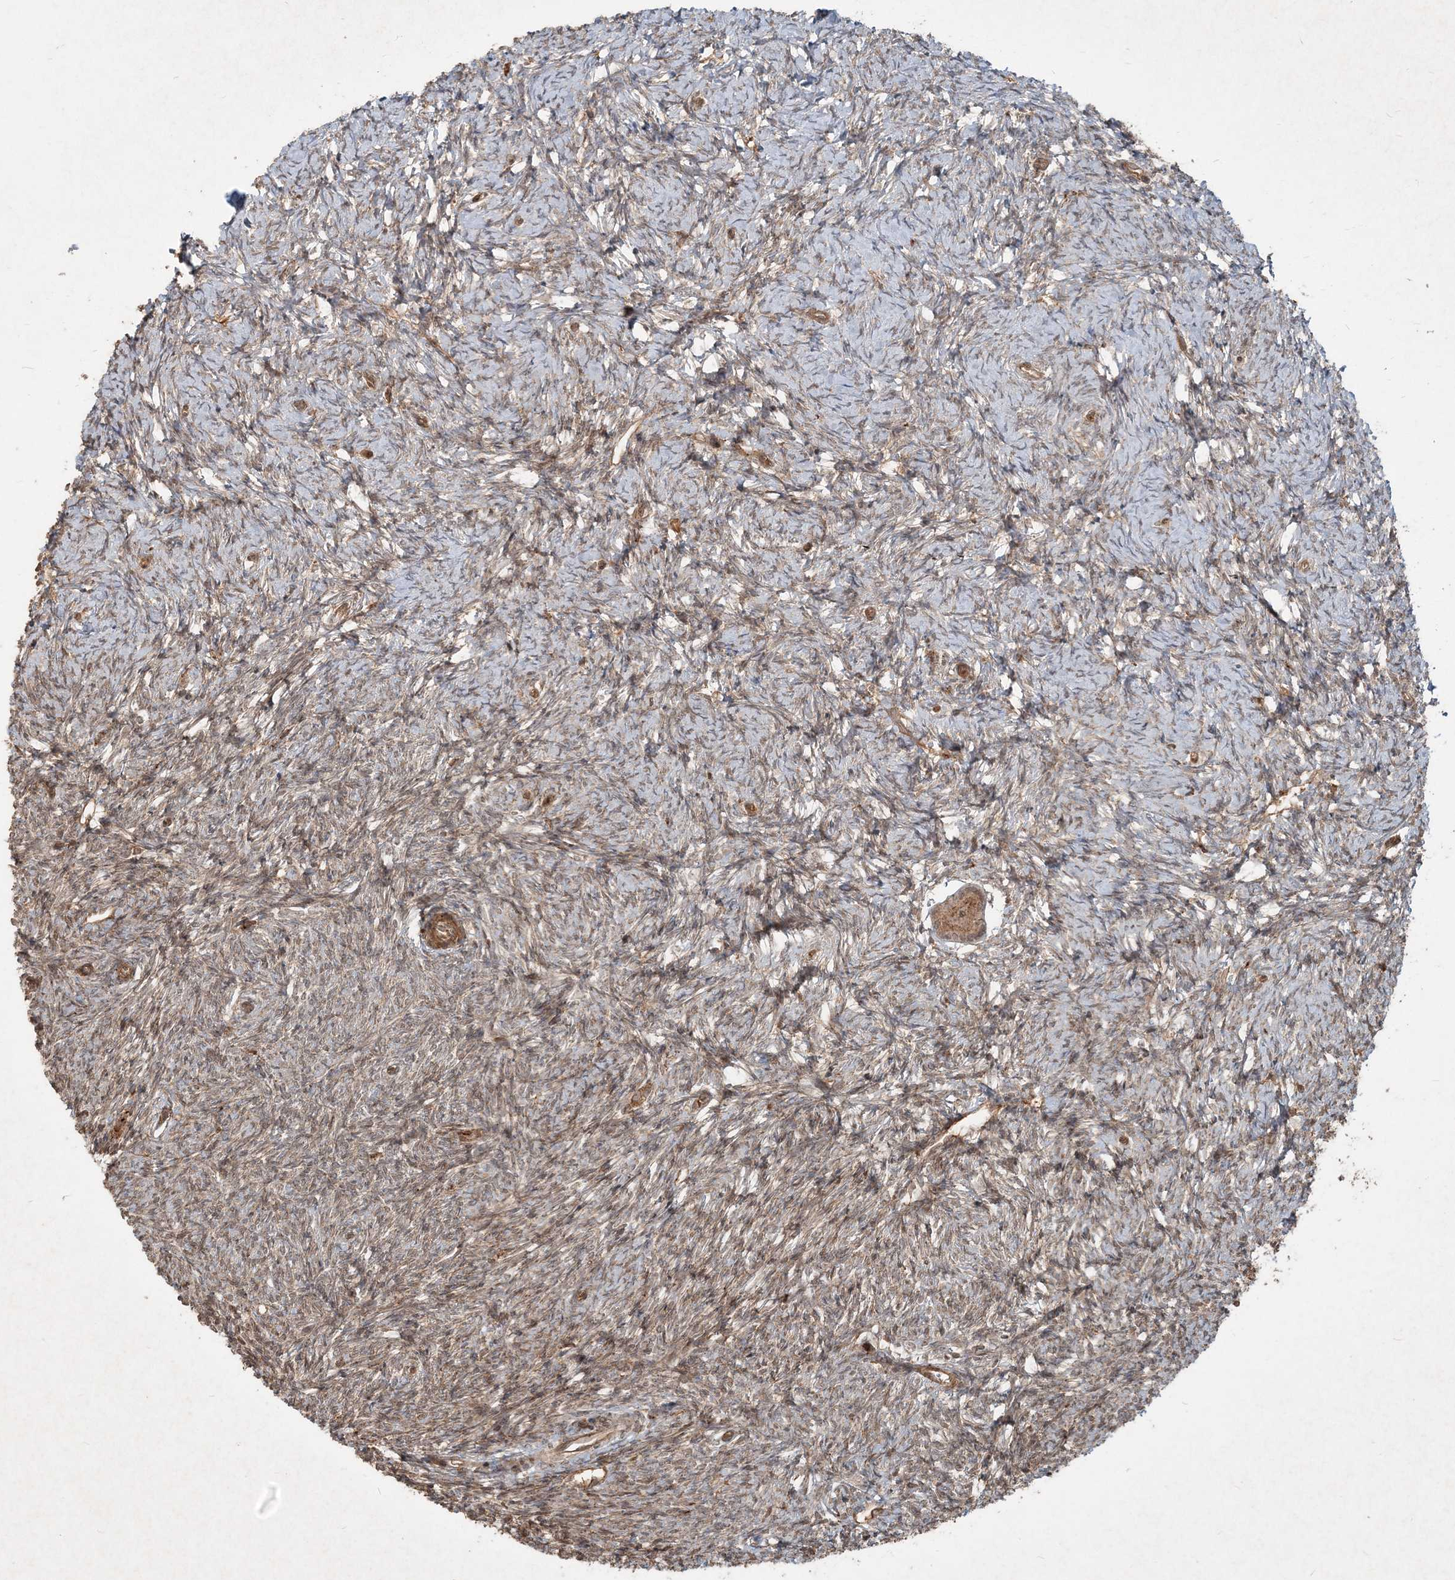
{"staining": {"intensity": "moderate", "quantity": ">75%", "location": "cytoplasmic/membranous"}, "tissue": "ovary", "cell_type": "Follicle cells", "image_type": "normal", "snomed": [{"axis": "morphology", "description": "Normal tissue, NOS"}, {"axis": "morphology", "description": "Cyst, NOS"}, {"axis": "topography", "description": "Ovary"}], "caption": "Immunohistochemistry (IHC) of benign human ovary exhibits medium levels of moderate cytoplasmic/membranous expression in about >75% of follicle cells.", "gene": "NARS1", "patient": {"sex": "female", "age": 33}}